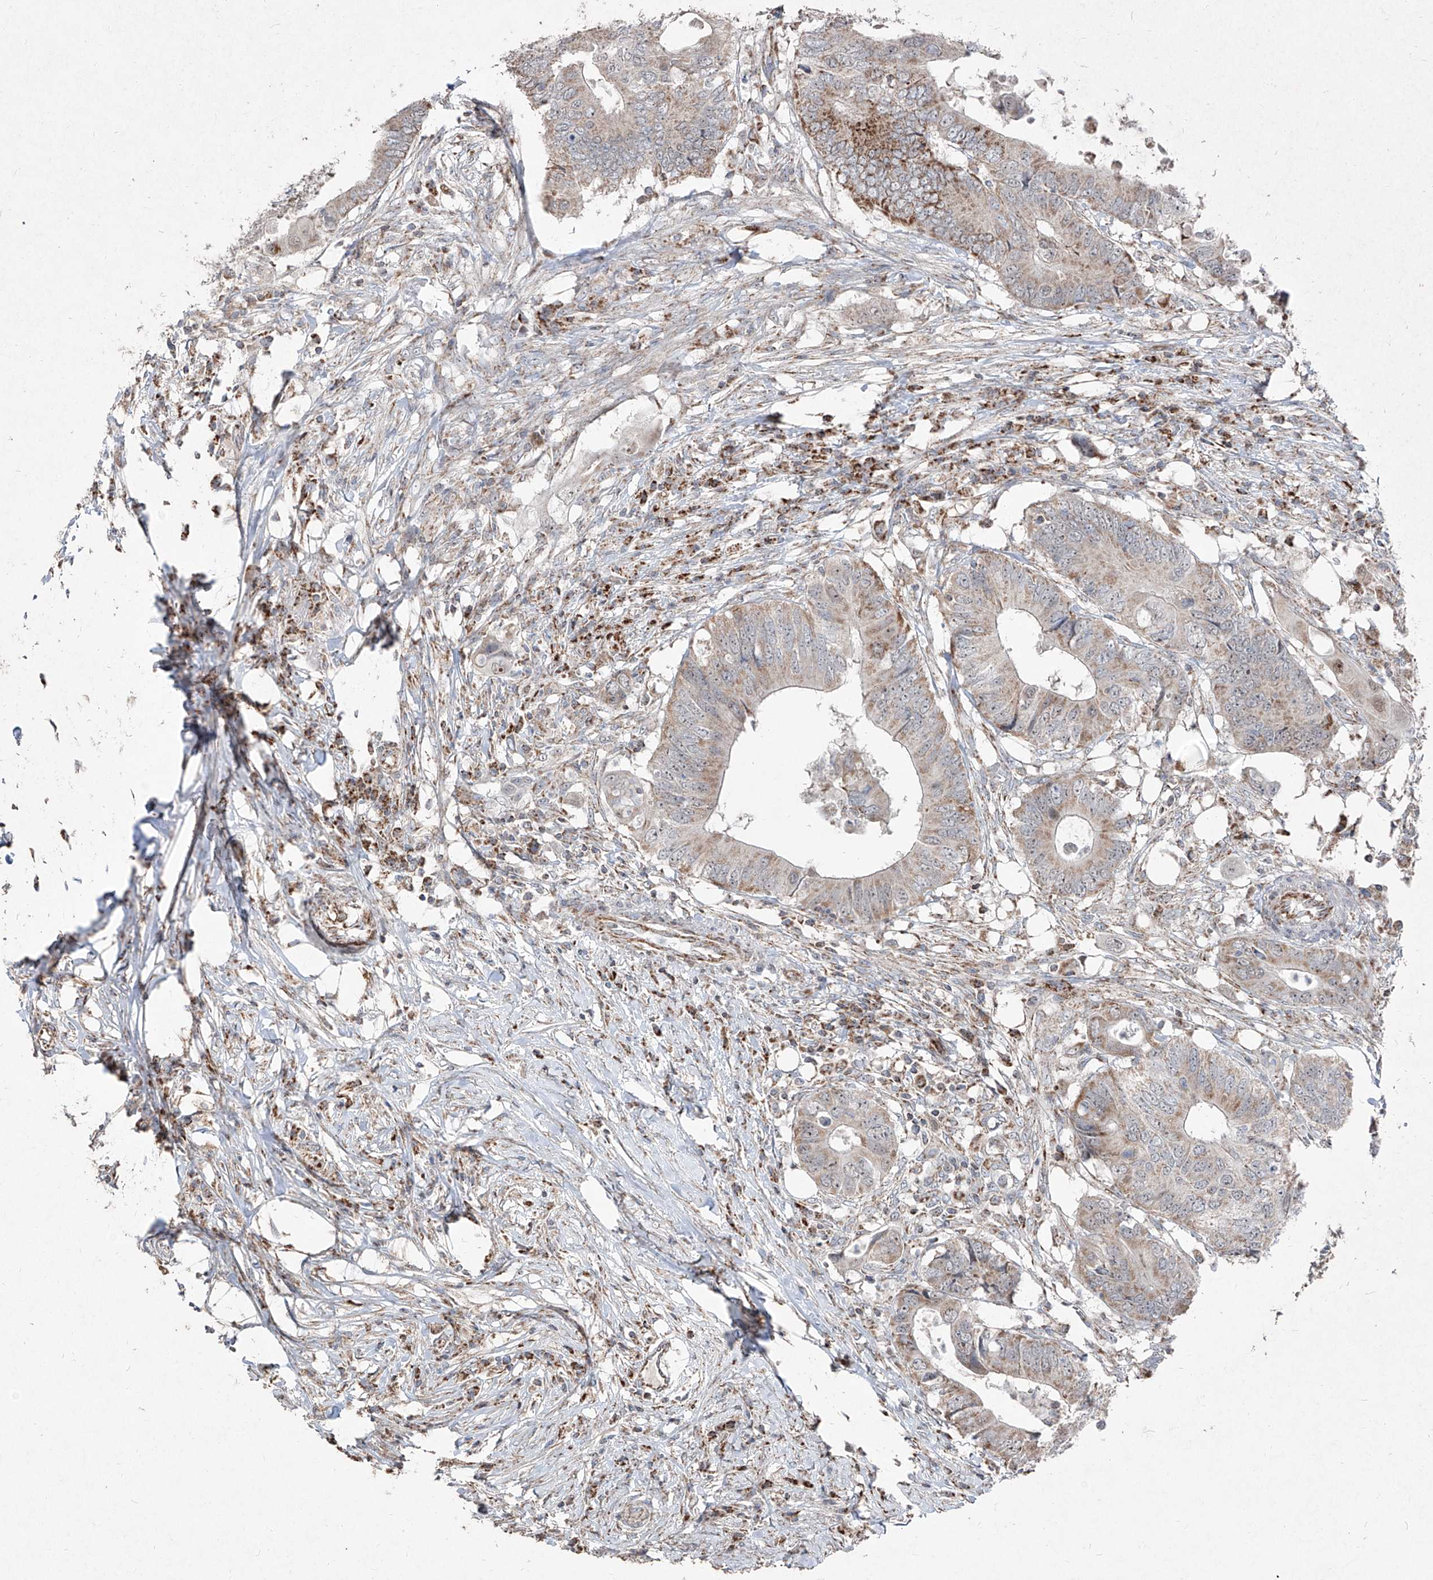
{"staining": {"intensity": "moderate", "quantity": "<25%", "location": "cytoplasmic/membranous"}, "tissue": "colorectal cancer", "cell_type": "Tumor cells", "image_type": "cancer", "snomed": [{"axis": "morphology", "description": "Adenocarcinoma, NOS"}, {"axis": "topography", "description": "Colon"}], "caption": "IHC (DAB) staining of colorectal cancer (adenocarcinoma) demonstrates moderate cytoplasmic/membranous protein positivity in approximately <25% of tumor cells.", "gene": "NDUFB3", "patient": {"sex": "male", "age": 71}}